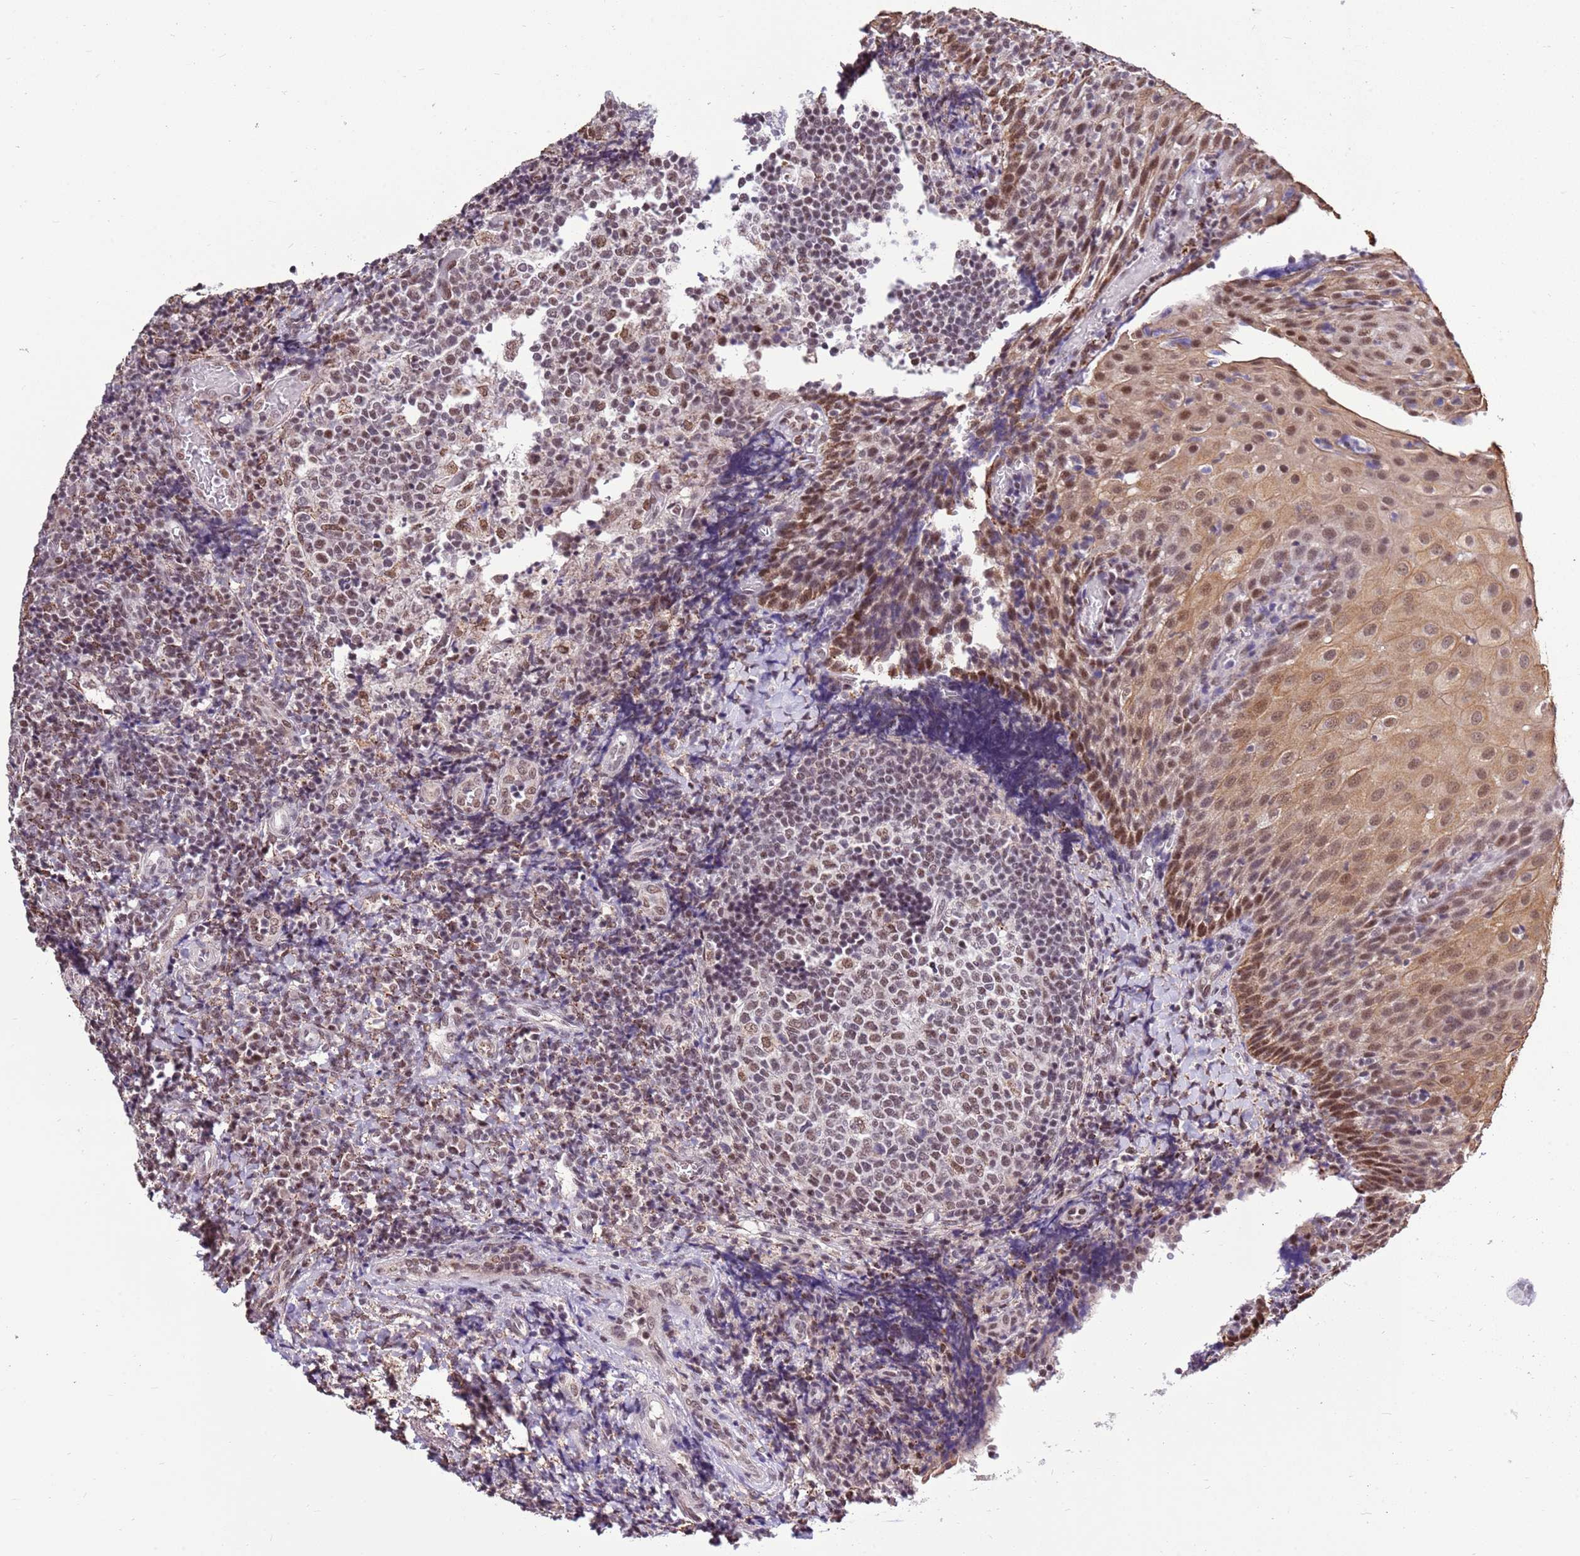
{"staining": {"intensity": "moderate", "quantity": "25%-75%", "location": "nuclear"}, "tissue": "tonsil", "cell_type": "Germinal center cells", "image_type": "normal", "snomed": [{"axis": "morphology", "description": "Normal tissue, NOS"}, {"axis": "topography", "description": "Tonsil"}], "caption": "Germinal center cells exhibit medium levels of moderate nuclear expression in approximately 25%-75% of cells in unremarkable tonsil.", "gene": "AKAP8L", "patient": {"sex": "female", "age": 19}}